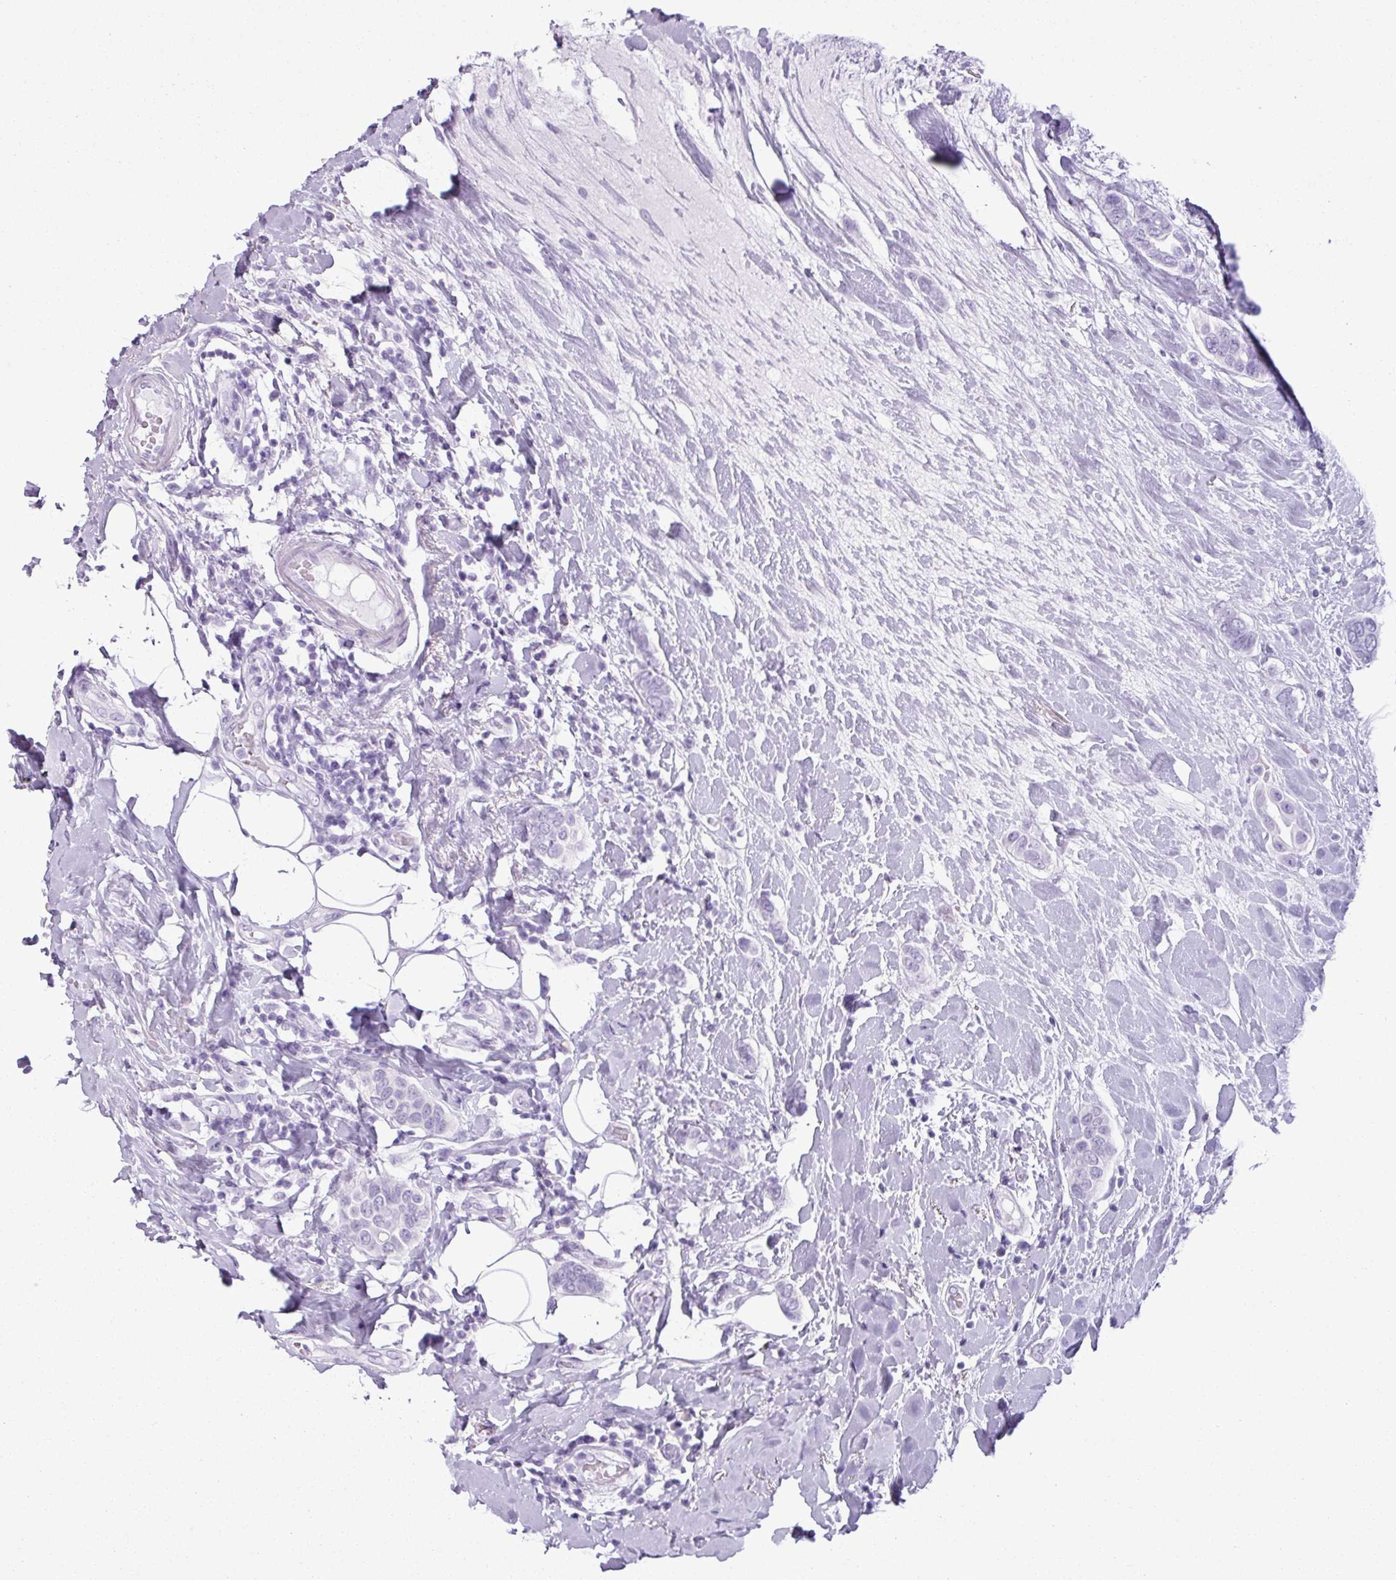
{"staining": {"intensity": "negative", "quantity": "none", "location": "none"}, "tissue": "breast cancer", "cell_type": "Tumor cells", "image_type": "cancer", "snomed": [{"axis": "morphology", "description": "Lobular carcinoma"}, {"axis": "topography", "description": "Breast"}], "caption": "Immunohistochemistry (IHC) of lobular carcinoma (breast) shows no expression in tumor cells.", "gene": "SCT", "patient": {"sex": "female", "age": 51}}